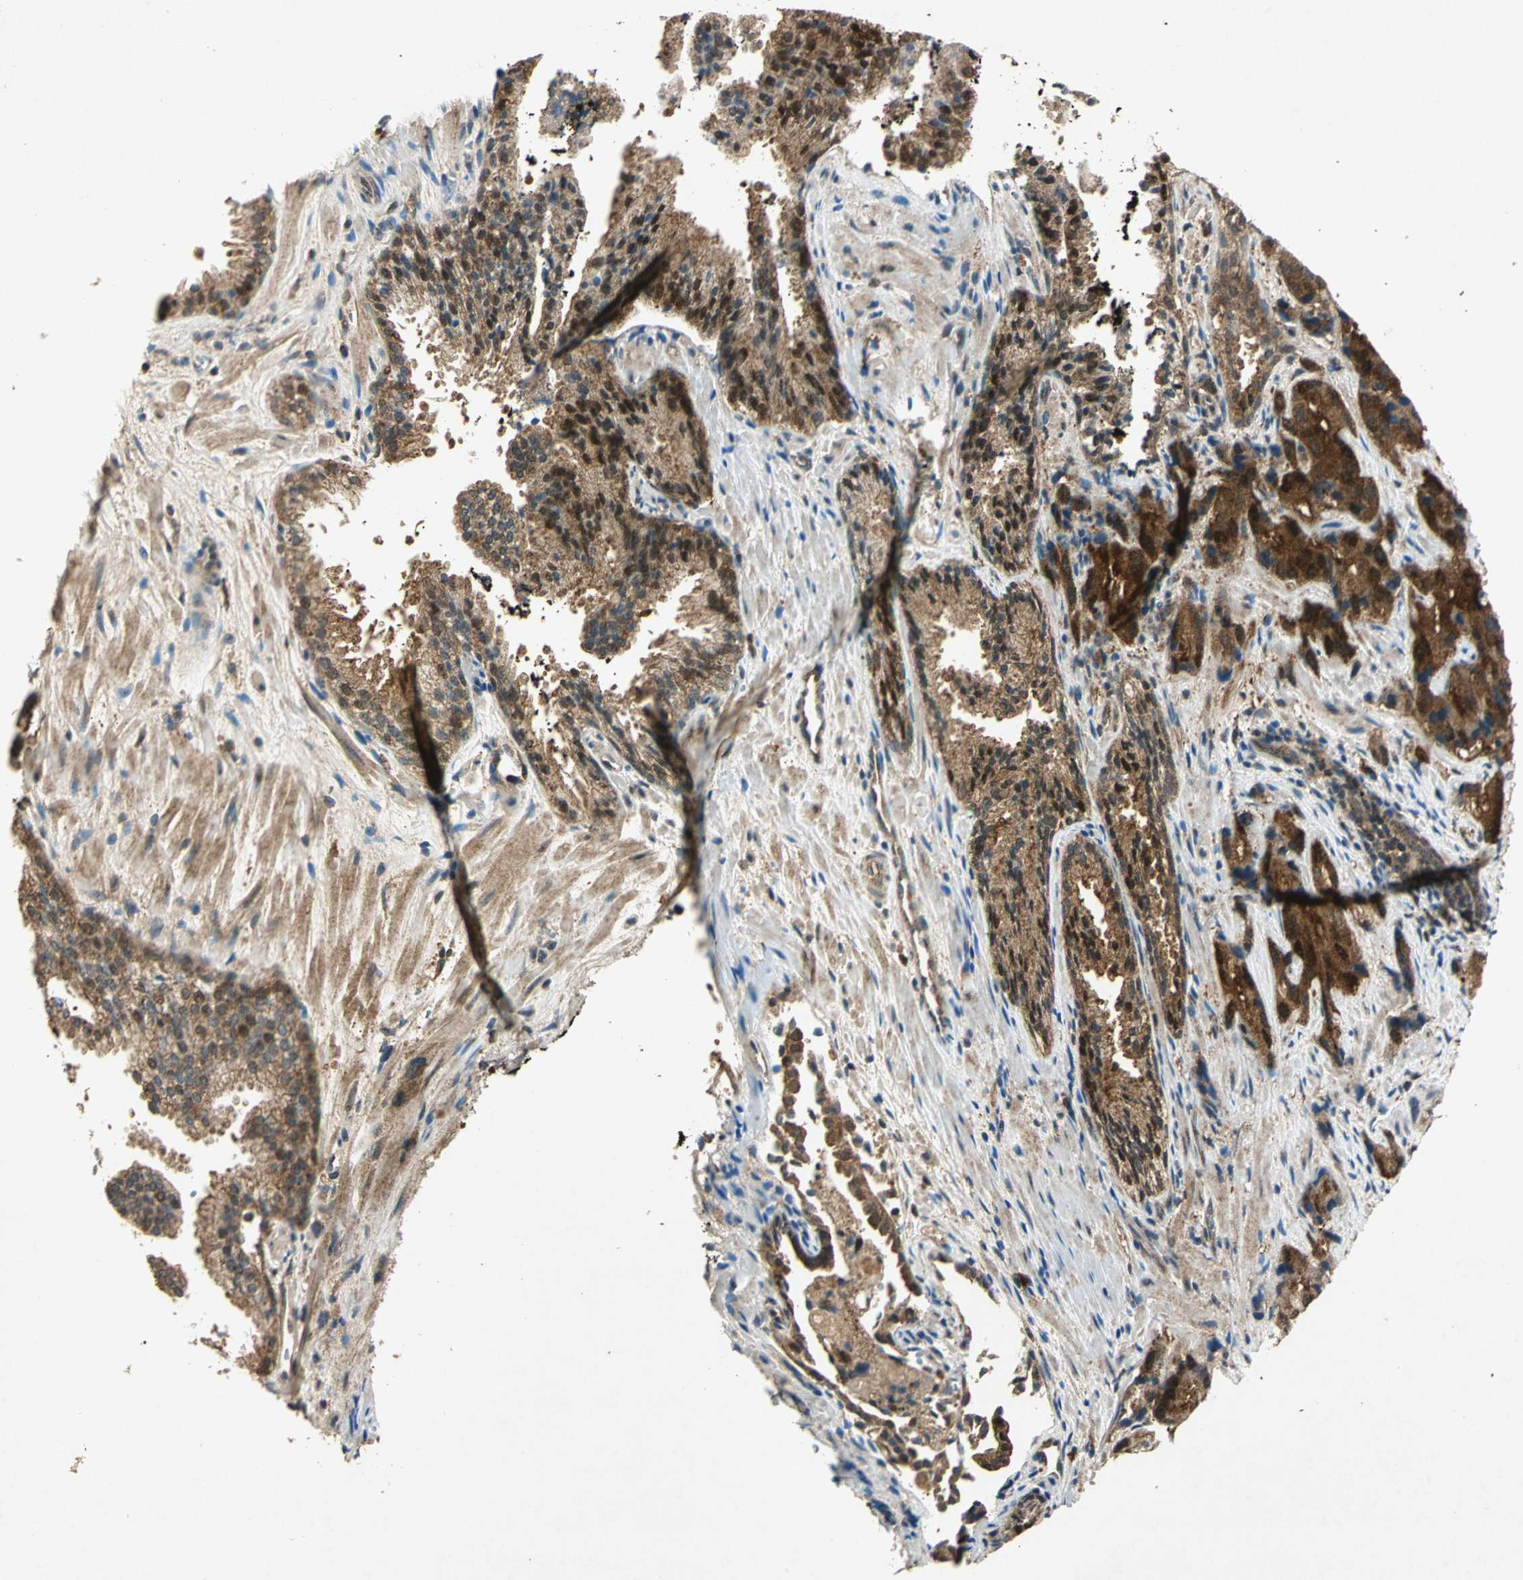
{"staining": {"intensity": "strong", "quantity": ">75%", "location": "cytoplasmic/membranous"}, "tissue": "prostate cancer", "cell_type": "Tumor cells", "image_type": "cancer", "snomed": [{"axis": "morphology", "description": "Adenocarcinoma, High grade"}, {"axis": "topography", "description": "Prostate"}], "caption": "IHC (DAB) staining of adenocarcinoma (high-grade) (prostate) demonstrates strong cytoplasmic/membranous protein staining in approximately >75% of tumor cells. (DAB (3,3'-diaminobenzidine) IHC with brightfield microscopy, high magnification).", "gene": "AHSA1", "patient": {"sex": "male", "age": 58}}